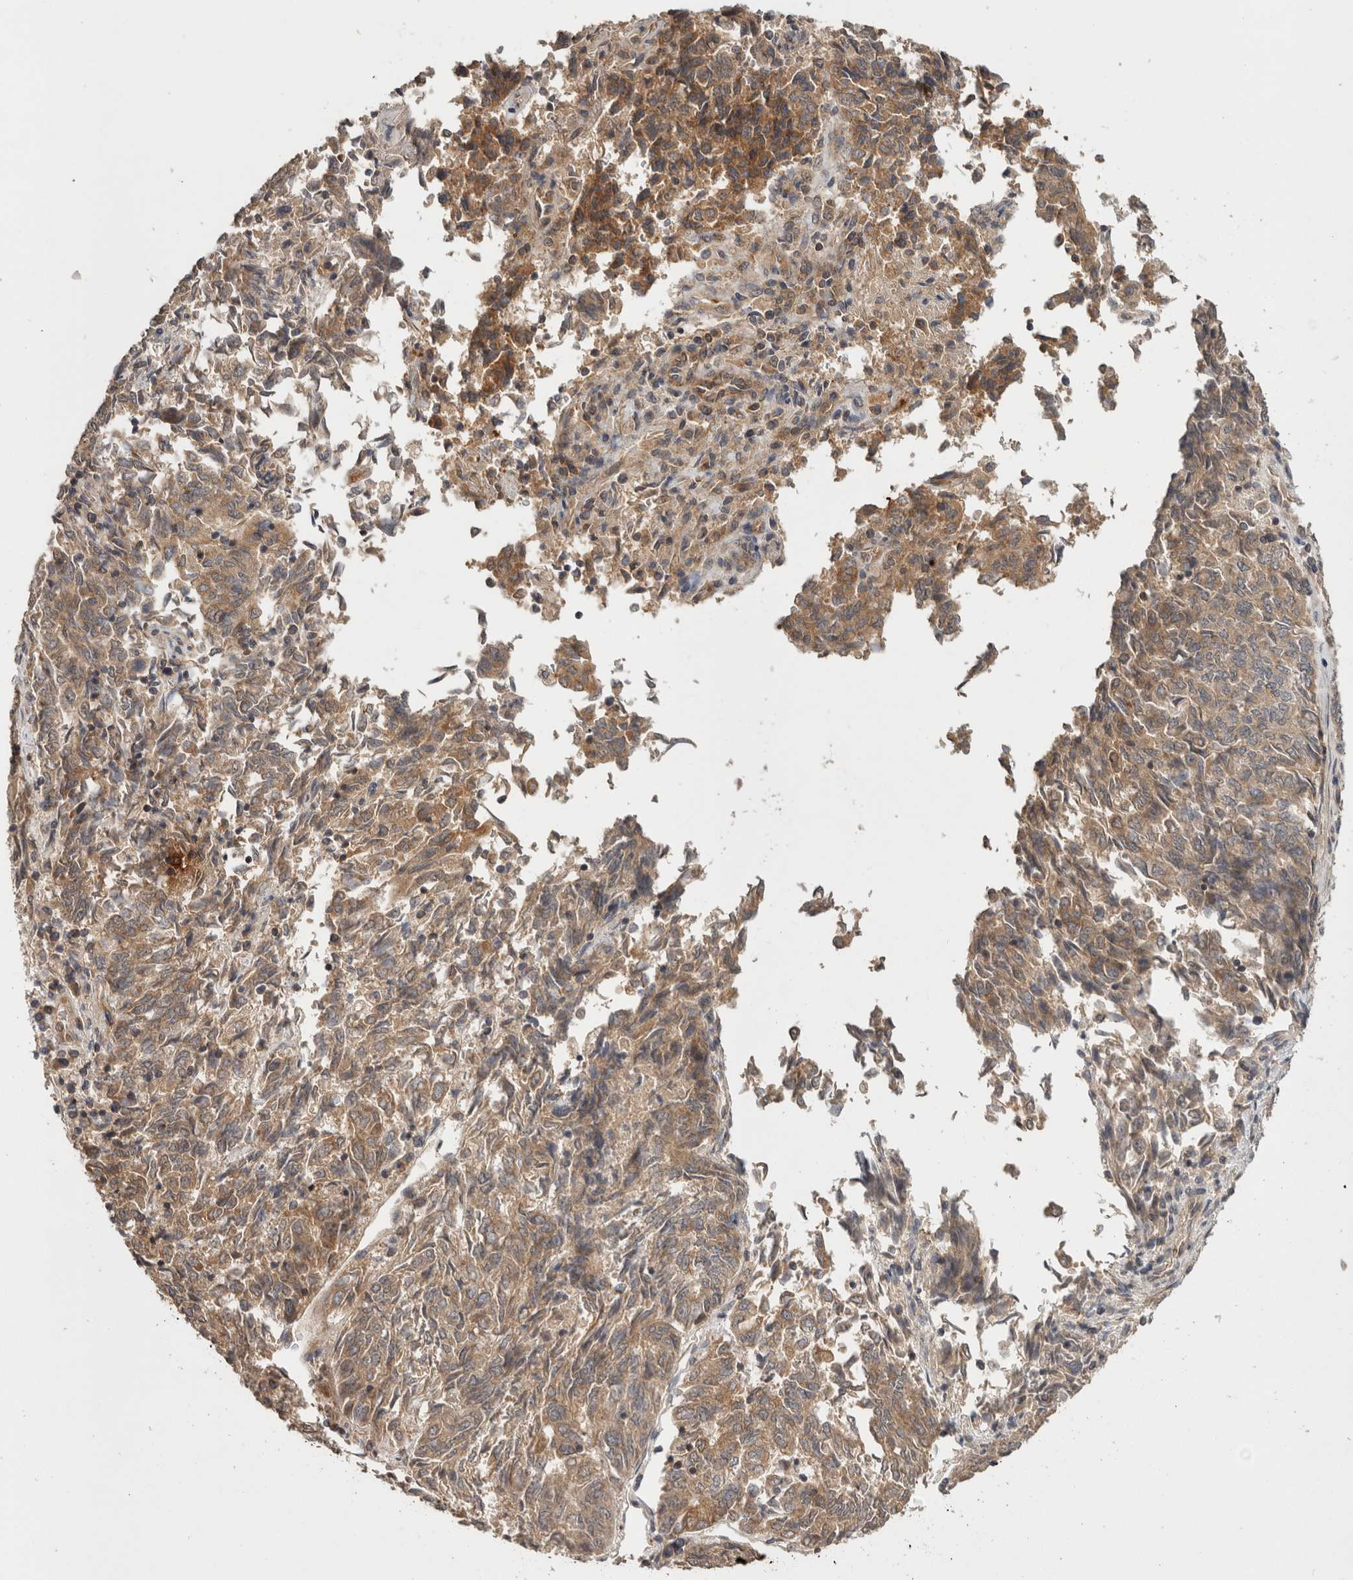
{"staining": {"intensity": "weak", "quantity": ">75%", "location": "cytoplasmic/membranous"}, "tissue": "endometrial cancer", "cell_type": "Tumor cells", "image_type": "cancer", "snomed": [{"axis": "morphology", "description": "Adenocarcinoma, NOS"}, {"axis": "topography", "description": "Endometrium"}], "caption": "Endometrial adenocarcinoma tissue reveals weak cytoplasmic/membranous expression in about >75% of tumor cells", "gene": "HMOX2", "patient": {"sex": "female", "age": 80}}